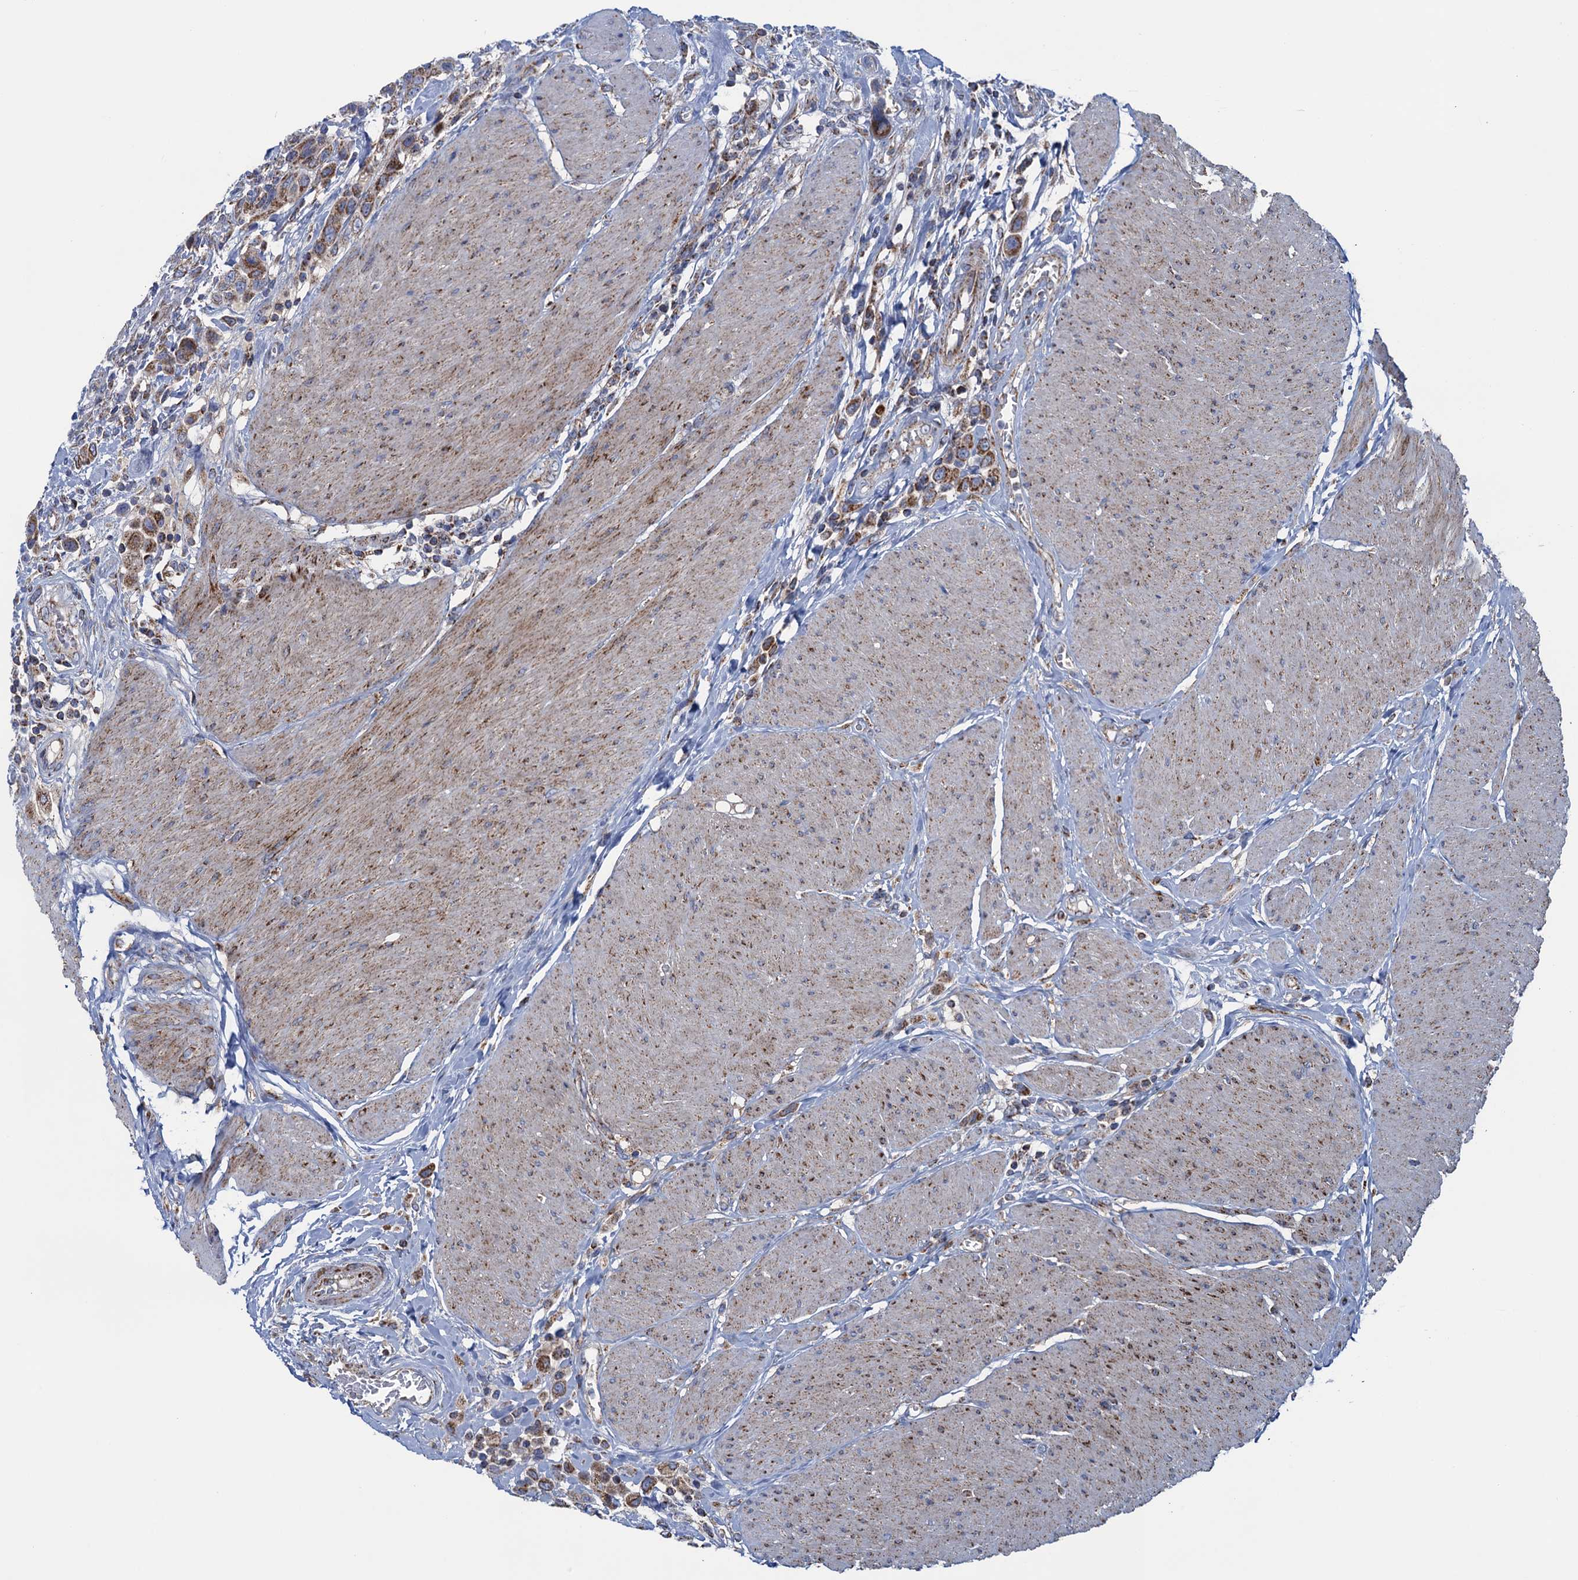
{"staining": {"intensity": "moderate", "quantity": ">75%", "location": "cytoplasmic/membranous"}, "tissue": "urothelial cancer", "cell_type": "Tumor cells", "image_type": "cancer", "snomed": [{"axis": "morphology", "description": "Urothelial carcinoma, High grade"}, {"axis": "topography", "description": "Urinary bladder"}], "caption": "An immunohistochemistry histopathology image of neoplastic tissue is shown. Protein staining in brown shows moderate cytoplasmic/membranous positivity in urothelial carcinoma (high-grade) within tumor cells.", "gene": "GTPBP3", "patient": {"sex": "male", "age": 50}}